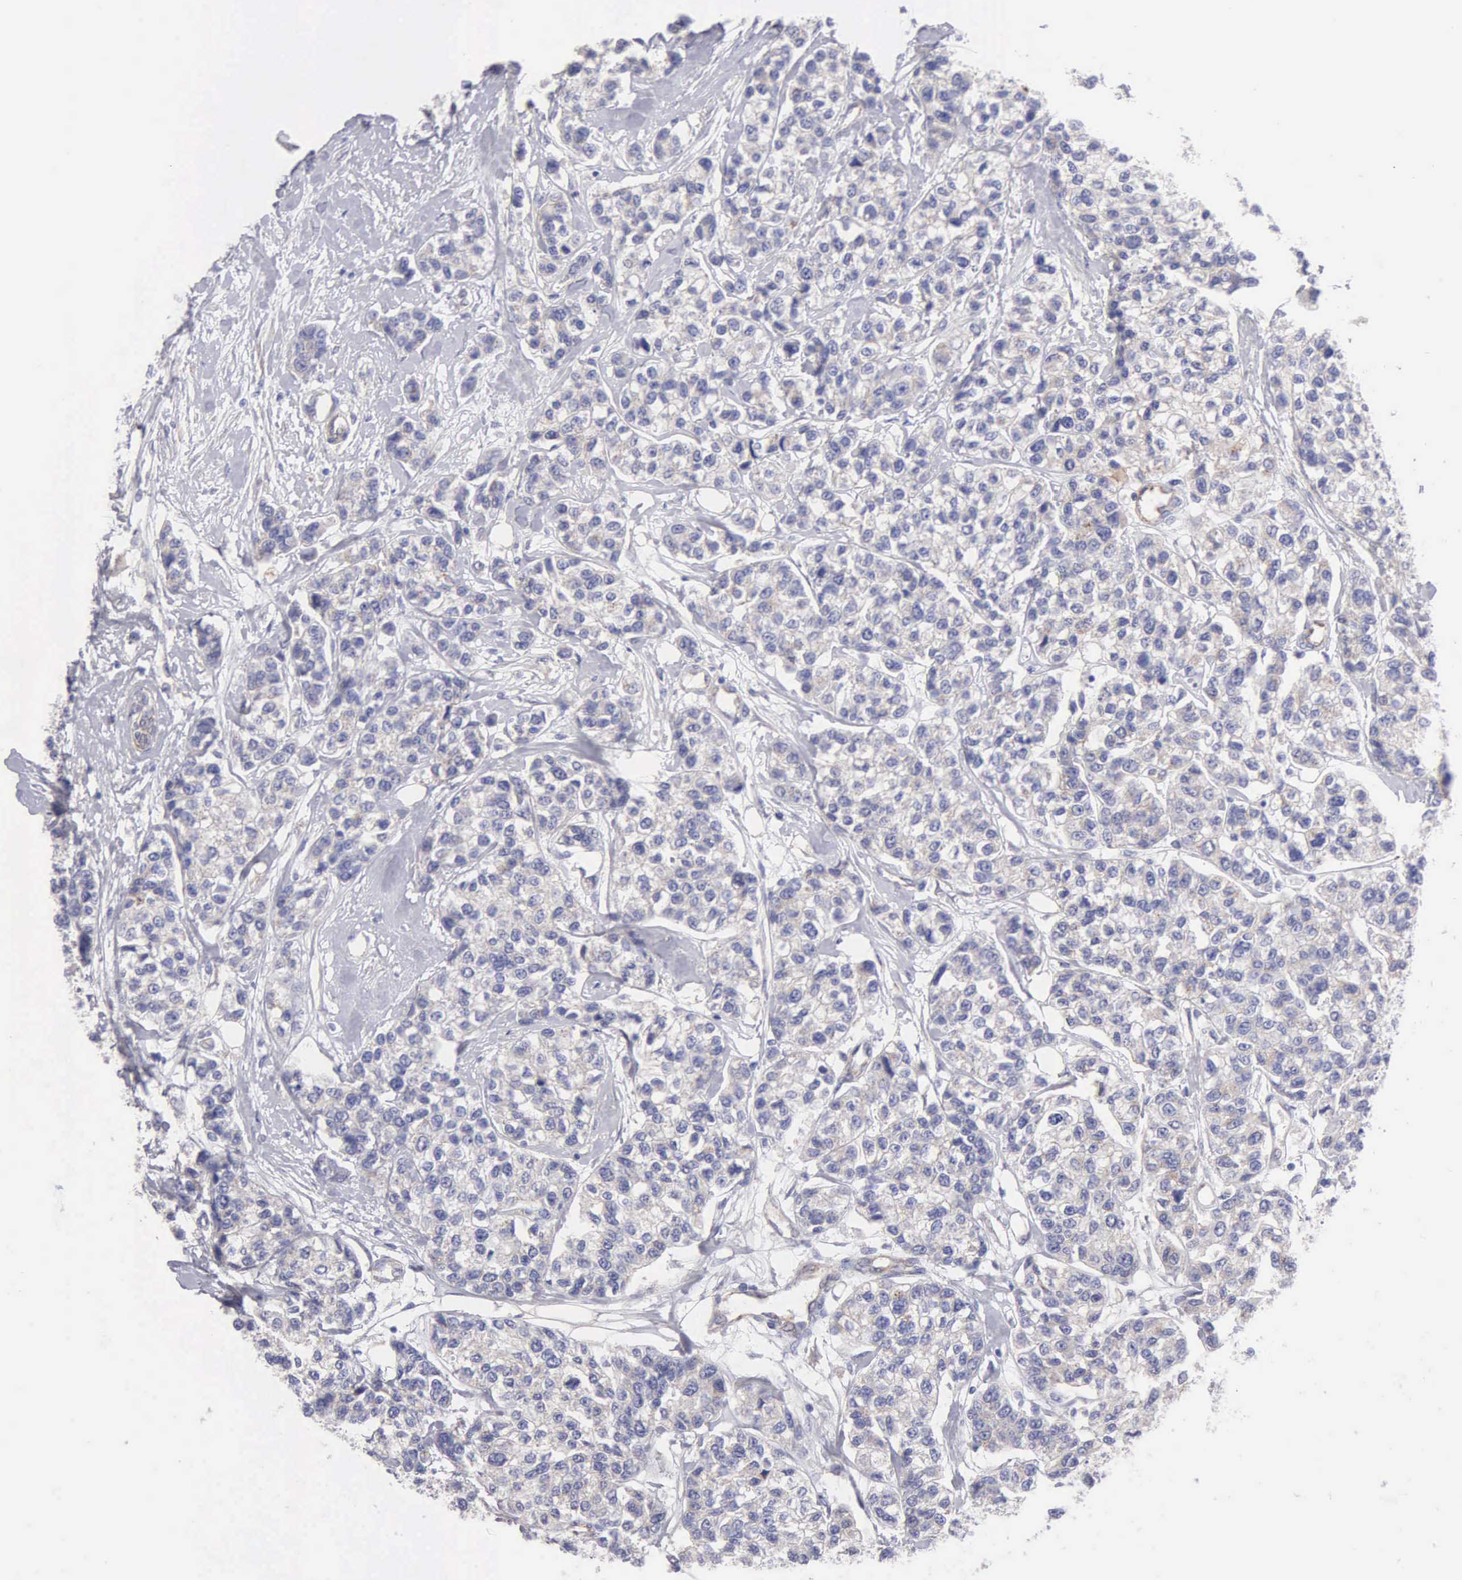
{"staining": {"intensity": "negative", "quantity": "none", "location": "none"}, "tissue": "breast cancer", "cell_type": "Tumor cells", "image_type": "cancer", "snomed": [{"axis": "morphology", "description": "Duct carcinoma"}, {"axis": "topography", "description": "Breast"}], "caption": "High magnification brightfield microscopy of infiltrating ductal carcinoma (breast) stained with DAB (brown) and counterstained with hematoxylin (blue): tumor cells show no significant expression.", "gene": "APP", "patient": {"sex": "female", "age": 51}}